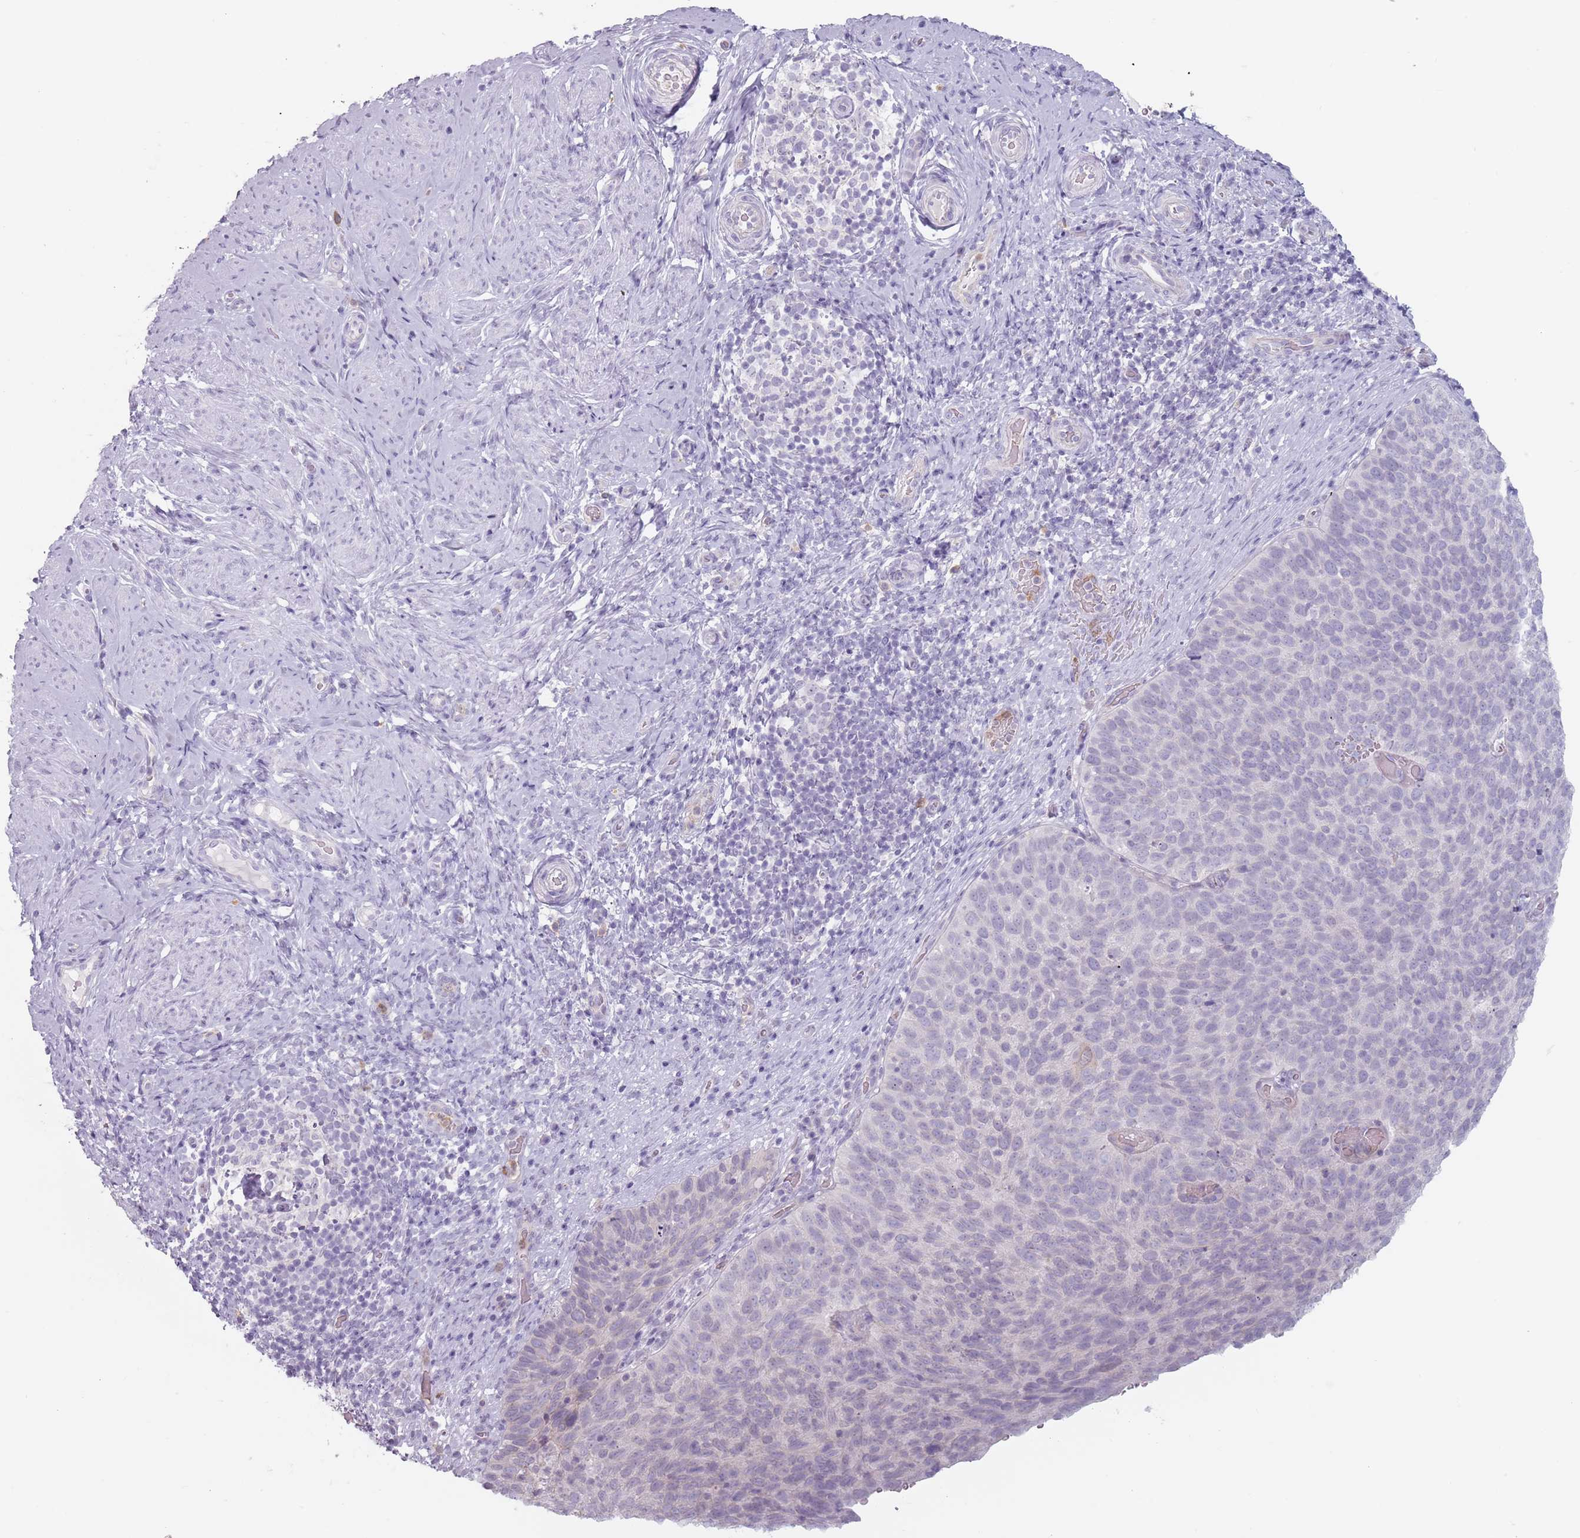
{"staining": {"intensity": "weak", "quantity": "<25%", "location": "cytoplasmic/membranous"}, "tissue": "cervical cancer", "cell_type": "Tumor cells", "image_type": "cancer", "snomed": [{"axis": "morphology", "description": "Squamous cell carcinoma, NOS"}, {"axis": "topography", "description": "Cervix"}], "caption": "Tumor cells are negative for brown protein staining in cervical squamous cell carcinoma.", "gene": "ZNF584", "patient": {"sex": "female", "age": 80}}